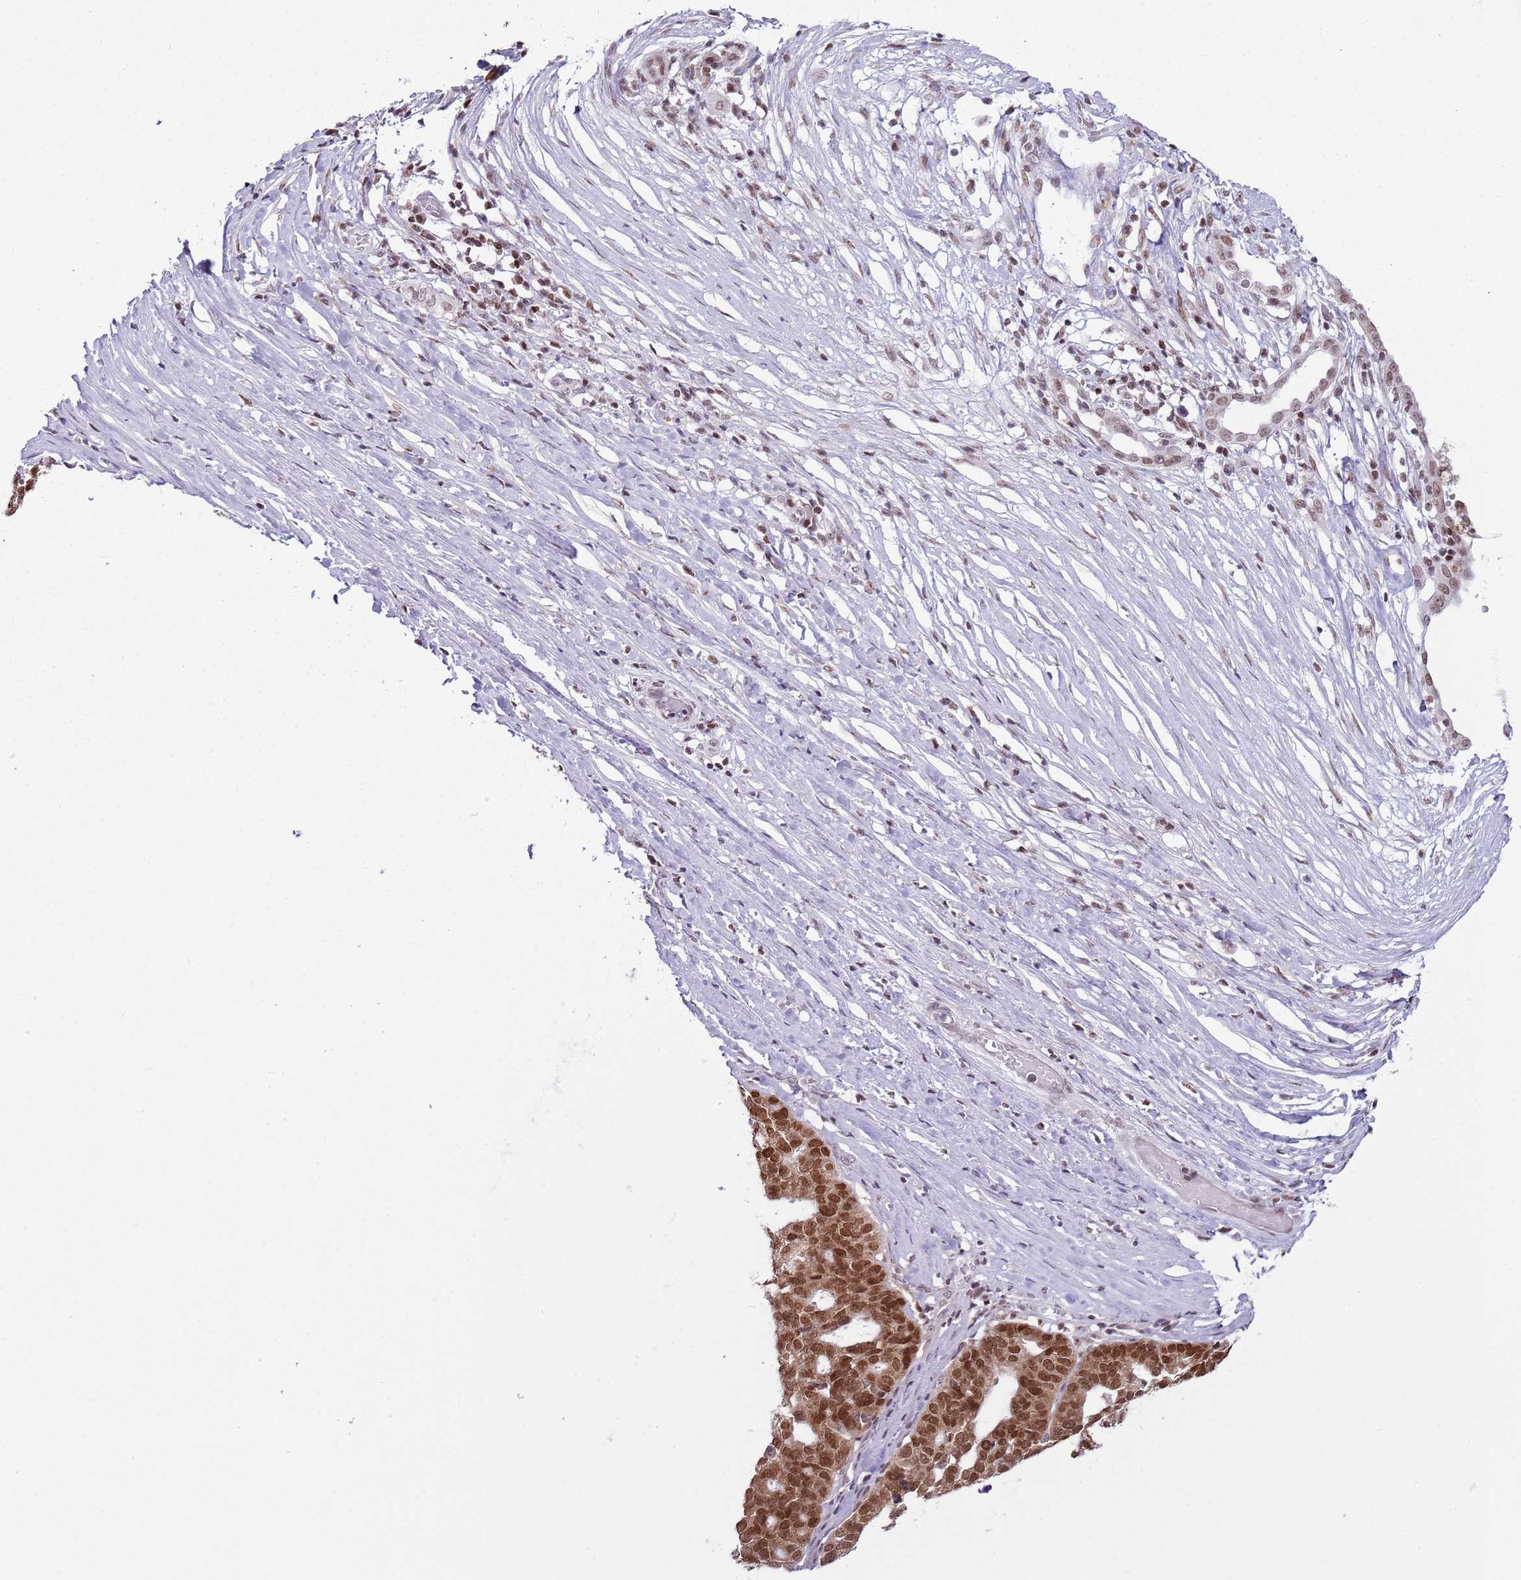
{"staining": {"intensity": "strong", "quantity": ">75%", "location": "nuclear"}, "tissue": "ovarian cancer", "cell_type": "Tumor cells", "image_type": "cancer", "snomed": [{"axis": "morphology", "description": "Cystadenocarcinoma, serous, NOS"}, {"axis": "topography", "description": "Ovary"}], "caption": "Immunohistochemical staining of ovarian cancer exhibits high levels of strong nuclear protein staining in about >75% of tumor cells.", "gene": "SELENOH", "patient": {"sex": "female", "age": 59}}